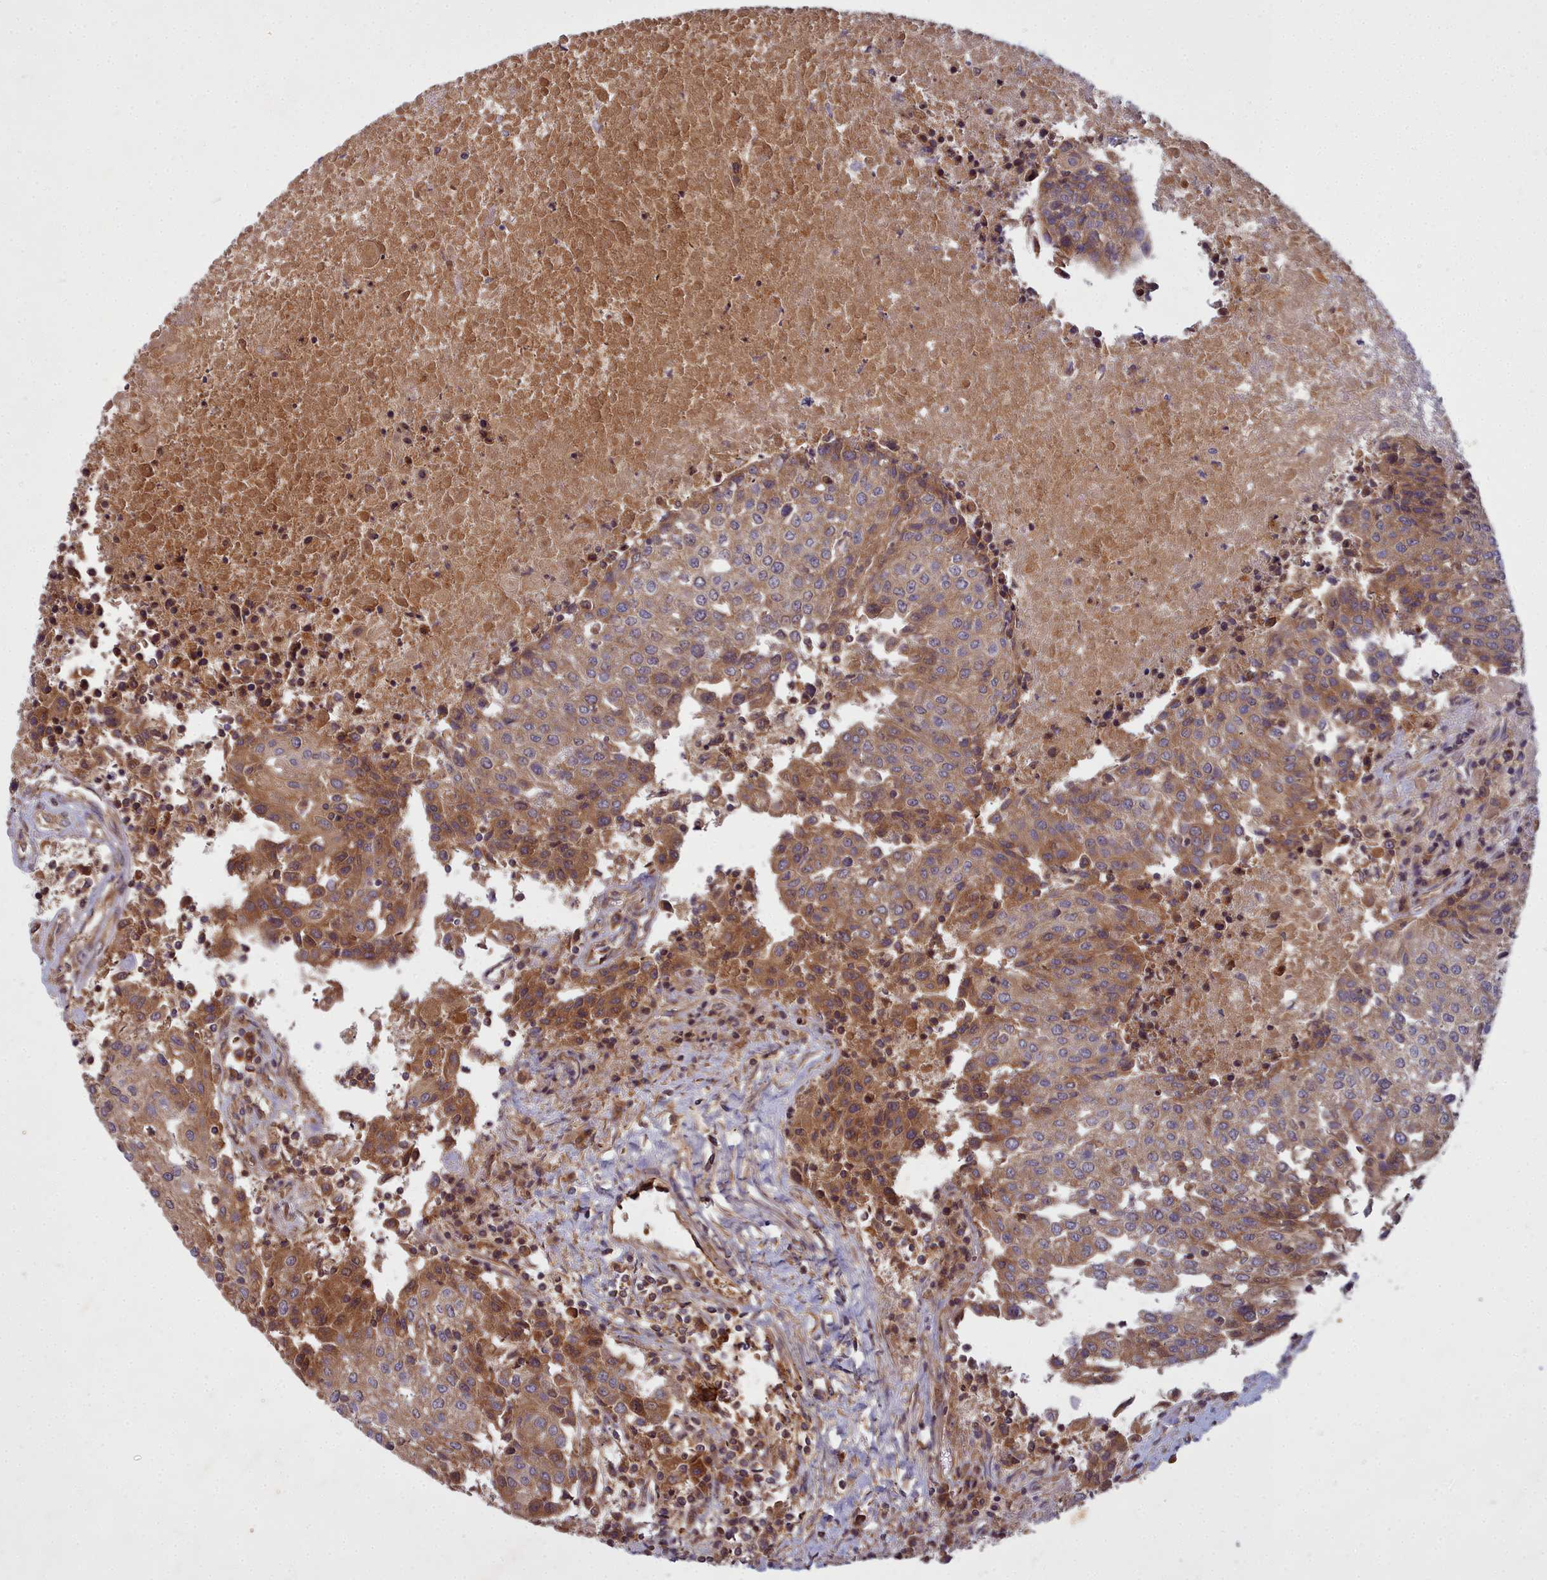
{"staining": {"intensity": "moderate", "quantity": ">75%", "location": "cytoplasmic/membranous"}, "tissue": "urothelial cancer", "cell_type": "Tumor cells", "image_type": "cancer", "snomed": [{"axis": "morphology", "description": "Urothelial carcinoma, High grade"}, {"axis": "topography", "description": "Urinary bladder"}], "caption": "Protein staining shows moderate cytoplasmic/membranous staining in about >75% of tumor cells in urothelial carcinoma (high-grade). Immunohistochemistry stains the protein of interest in brown and the nuclei are stained blue.", "gene": "CCDC167", "patient": {"sex": "female", "age": 85}}